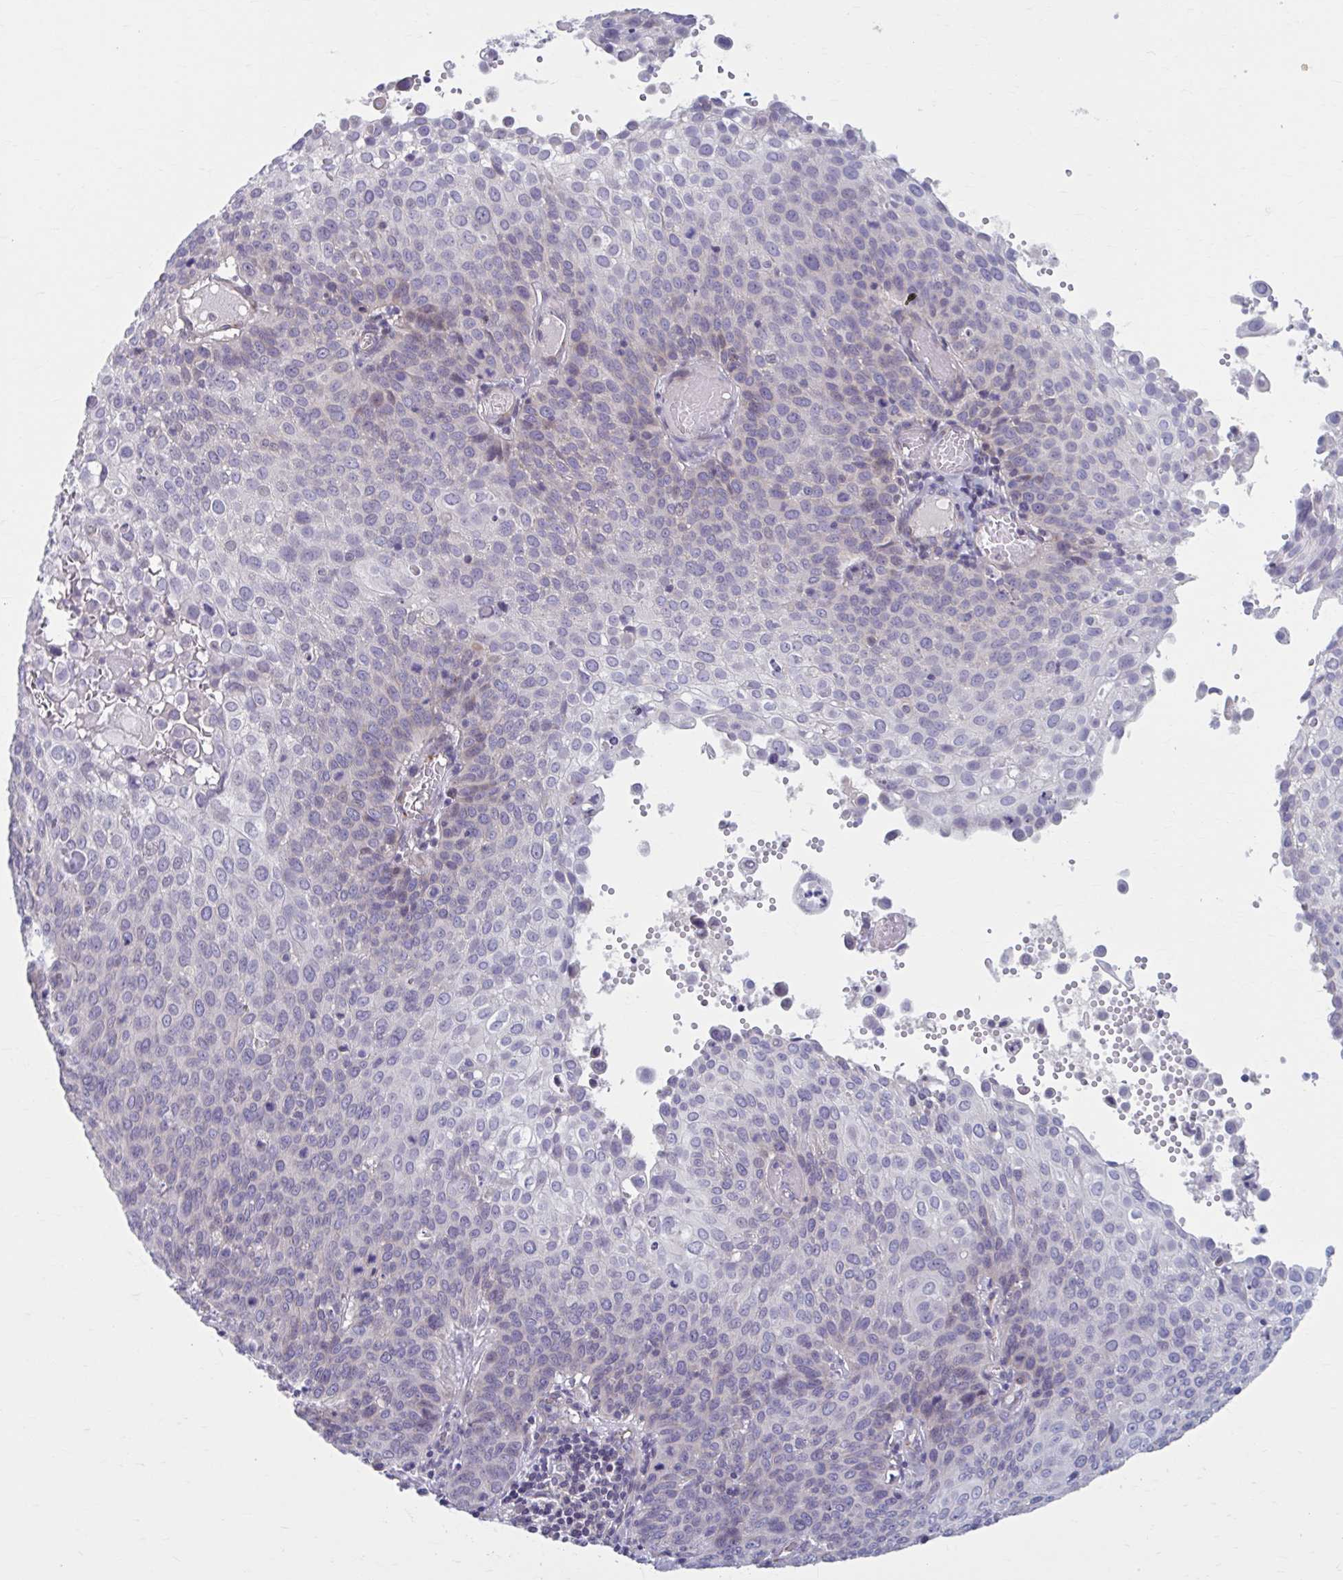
{"staining": {"intensity": "weak", "quantity": "<25%", "location": "nuclear"}, "tissue": "cervical cancer", "cell_type": "Tumor cells", "image_type": "cancer", "snomed": [{"axis": "morphology", "description": "Squamous cell carcinoma, NOS"}, {"axis": "topography", "description": "Cervix"}], "caption": "Human cervical squamous cell carcinoma stained for a protein using immunohistochemistry demonstrates no staining in tumor cells.", "gene": "CHST3", "patient": {"sex": "female", "age": 65}}